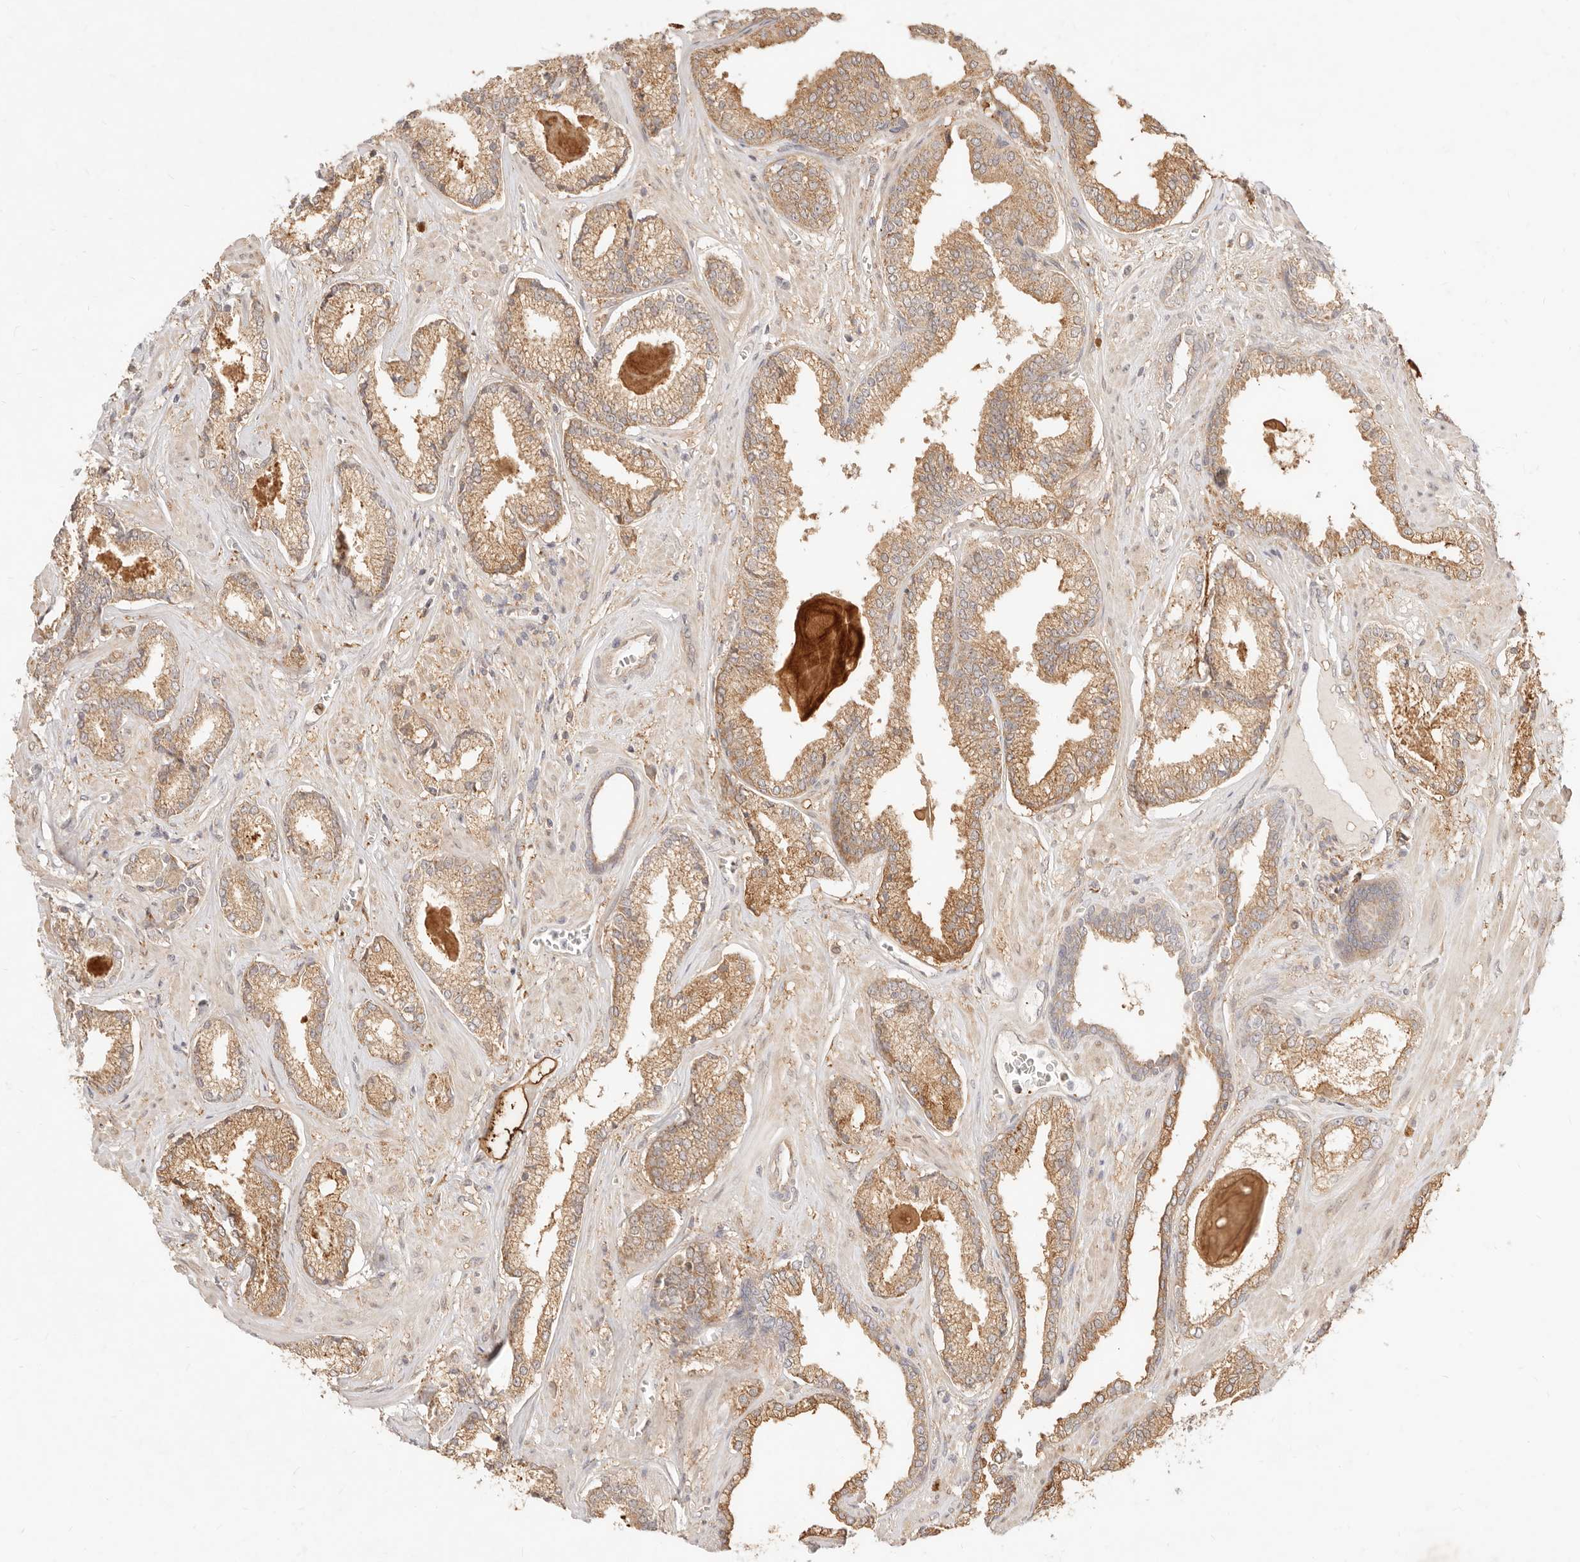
{"staining": {"intensity": "moderate", "quantity": ">75%", "location": "cytoplasmic/membranous"}, "tissue": "prostate cancer", "cell_type": "Tumor cells", "image_type": "cancer", "snomed": [{"axis": "morphology", "description": "Adenocarcinoma, Low grade"}, {"axis": "topography", "description": "Prostate"}], "caption": "Tumor cells display medium levels of moderate cytoplasmic/membranous expression in approximately >75% of cells in human prostate cancer (low-grade adenocarcinoma). (brown staining indicates protein expression, while blue staining denotes nuclei).", "gene": "UBXN10", "patient": {"sex": "male", "age": 70}}